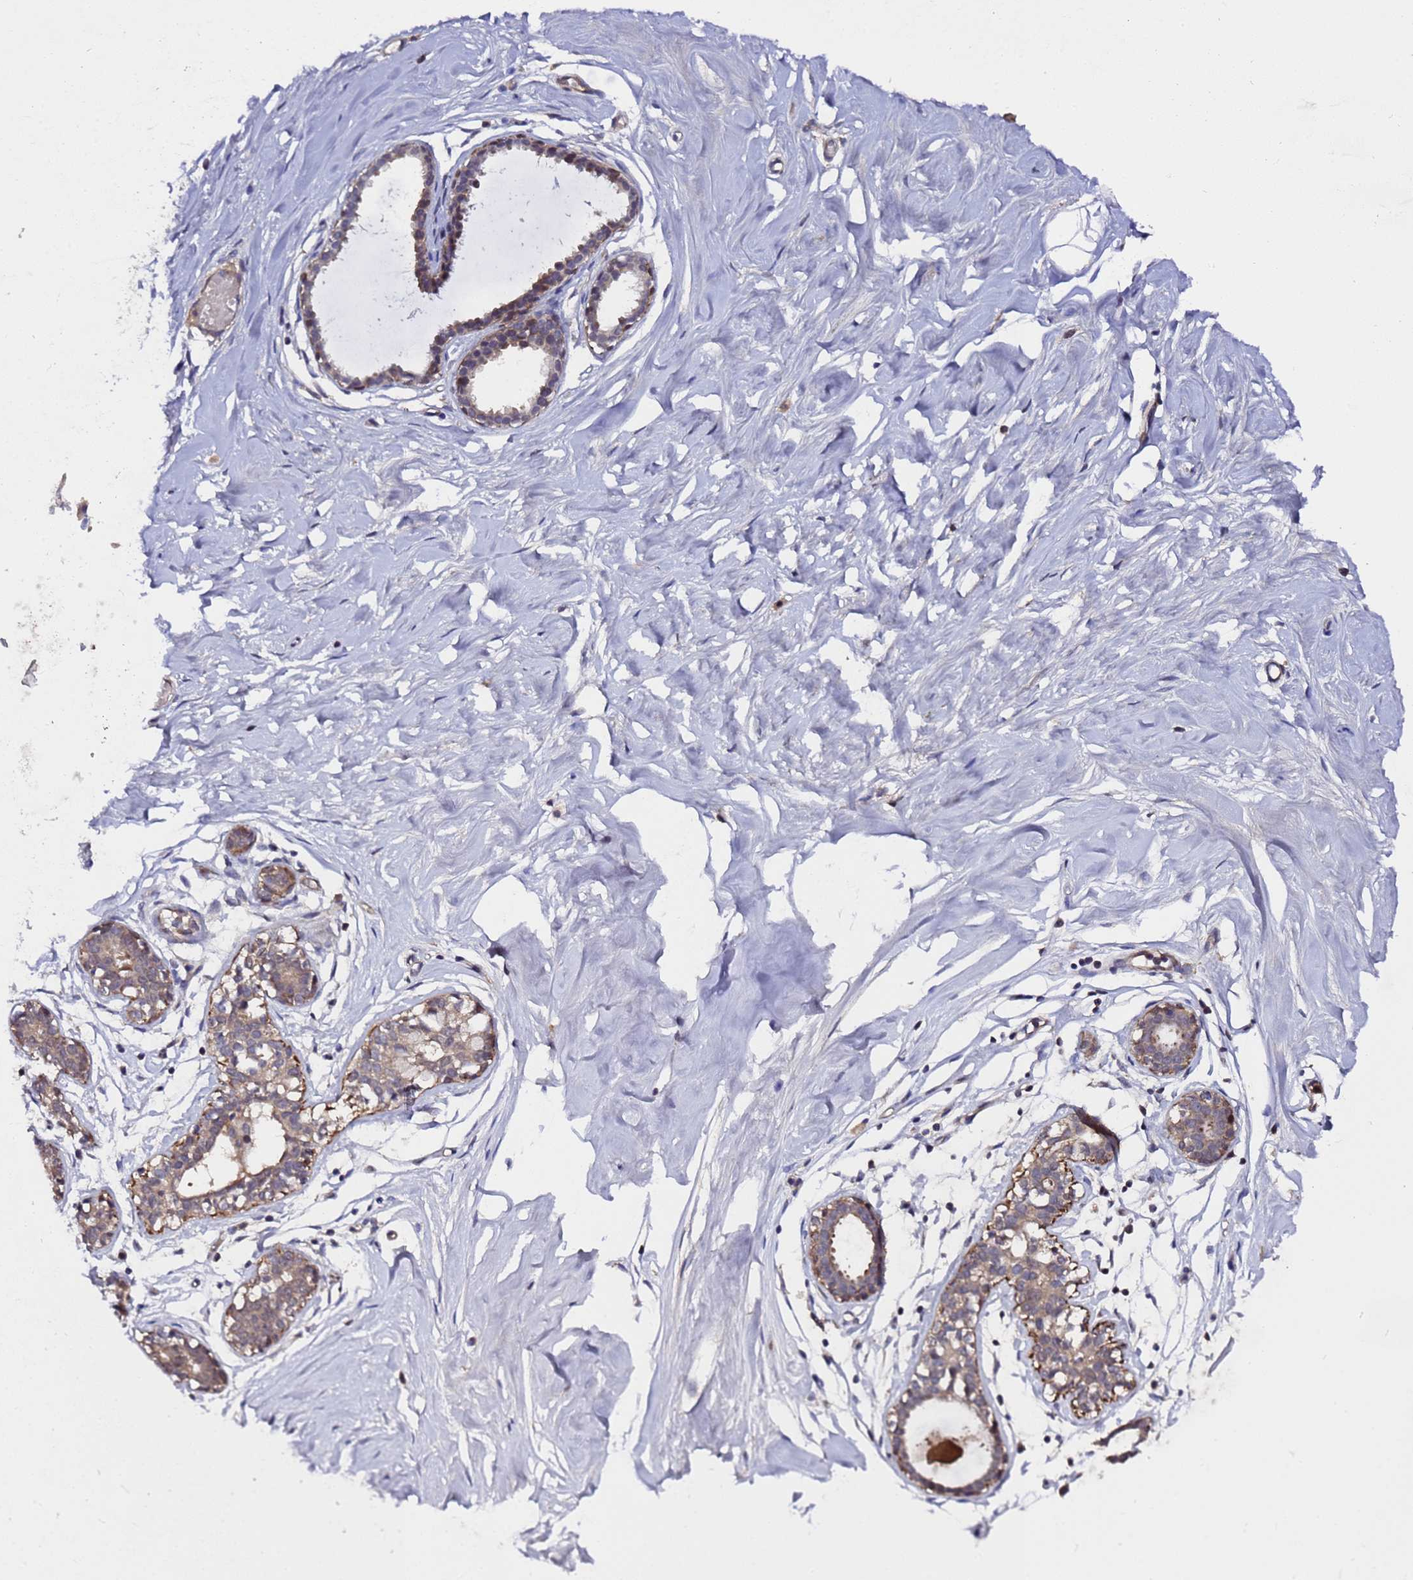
{"staining": {"intensity": "negative", "quantity": "none", "location": "none"}, "tissue": "breast", "cell_type": "Adipocytes", "image_type": "normal", "snomed": [{"axis": "morphology", "description": "Normal tissue, NOS"}, {"axis": "morphology", "description": "Adenoma, NOS"}, {"axis": "topography", "description": "Breast"}], "caption": "Immunohistochemistry (IHC) micrograph of benign breast stained for a protein (brown), which displays no positivity in adipocytes. The staining is performed using DAB (3,3'-diaminobenzidine) brown chromogen with nuclei counter-stained in using hematoxylin.", "gene": "GSTCD", "patient": {"sex": "female", "age": 23}}